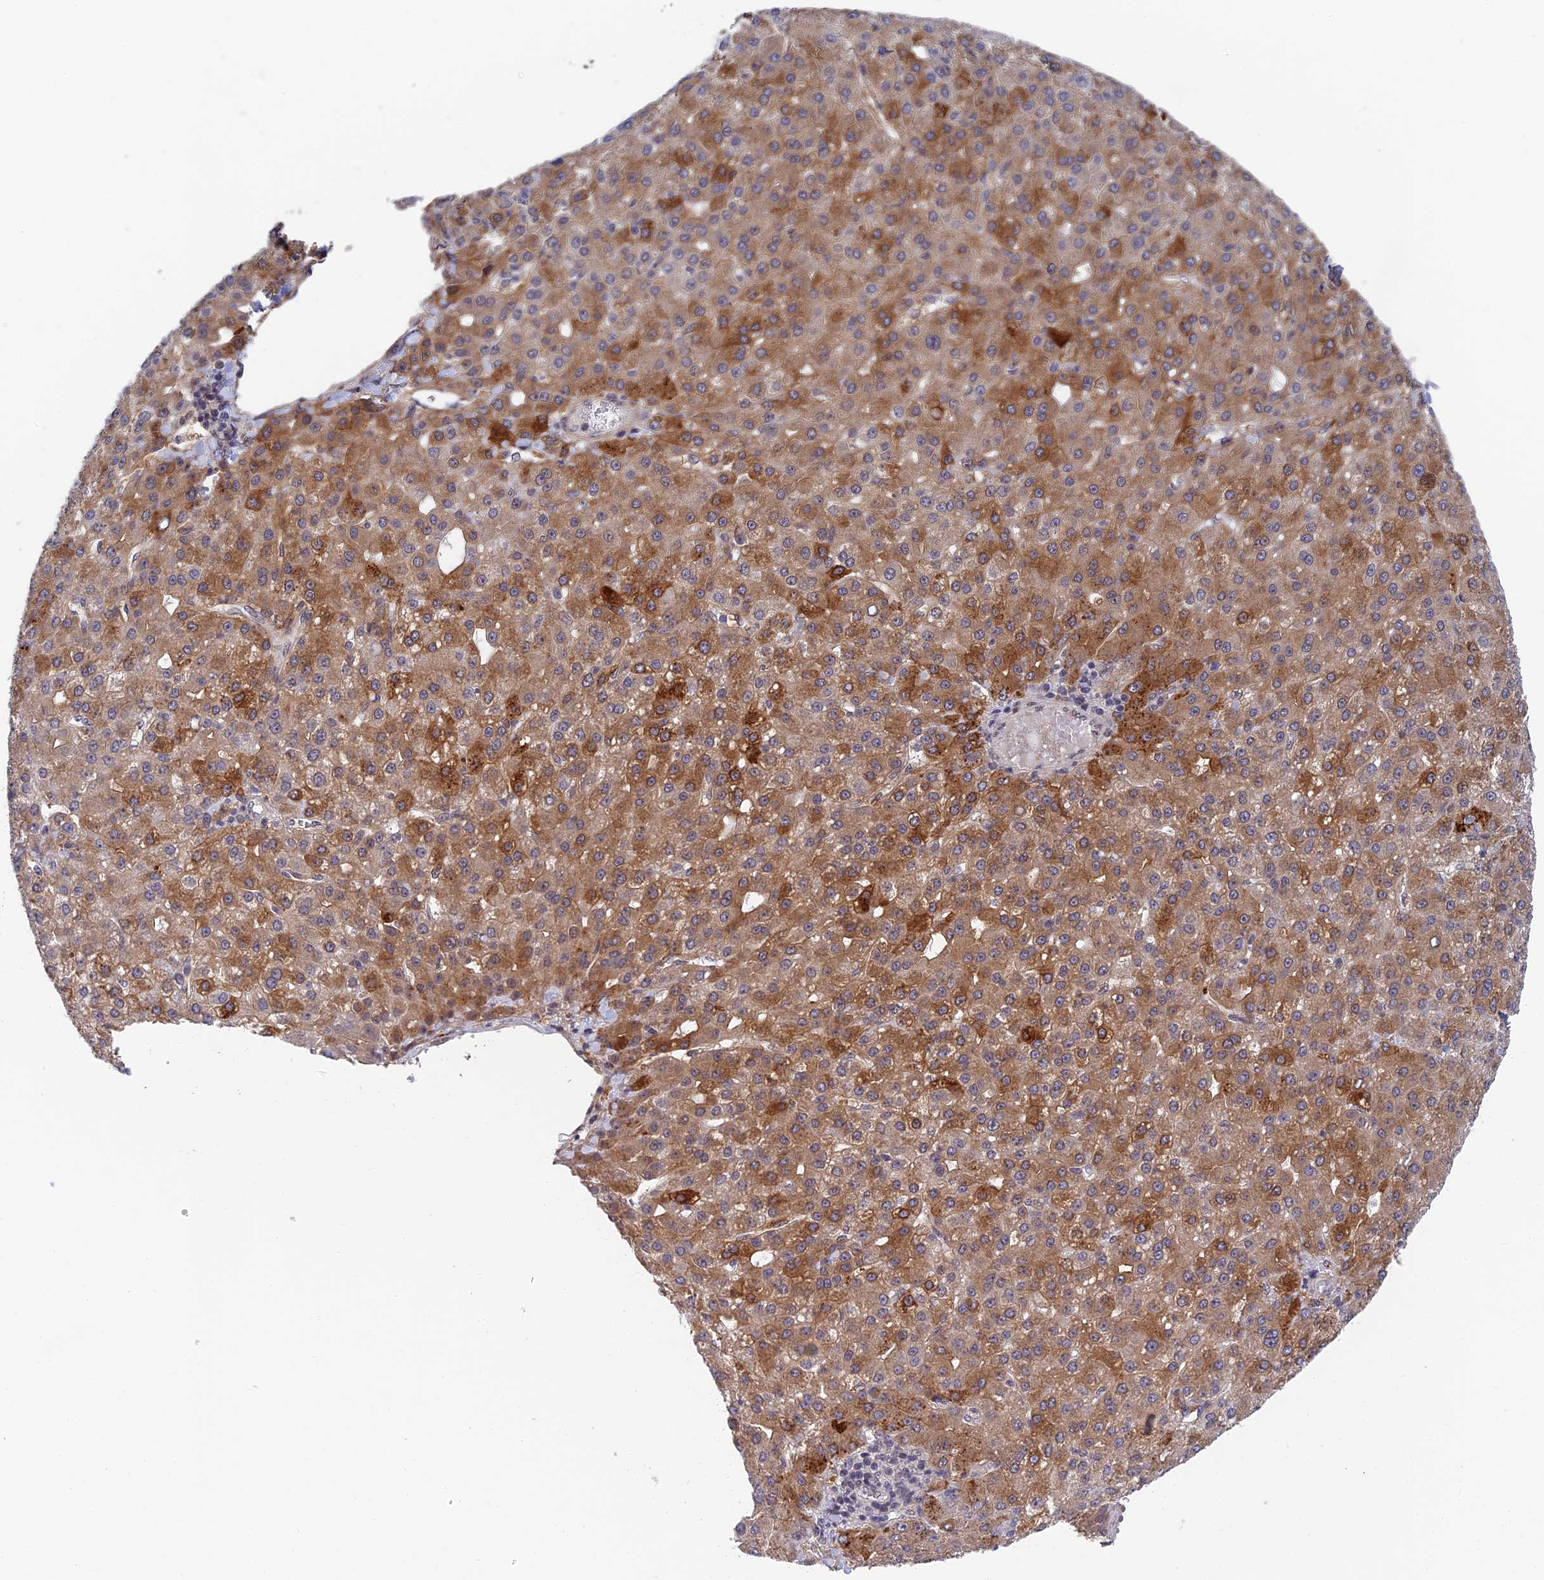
{"staining": {"intensity": "moderate", "quantity": ">75%", "location": "cytoplasmic/membranous"}, "tissue": "liver cancer", "cell_type": "Tumor cells", "image_type": "cancer", "snomed": [{"axis": "morphology", "description": "Carcinoma, Hepatocellular, NOS"}, {"axis": "topography", "description": "Liver"}], "caption": "Immunohistochemical staining of hepatocellular carcinoma (liver) displays medium levels of moderate cytoplasmic/membranous staining in about >75% of tumor cells.", "gene": "NSMCE1", "patient": {"sex": "male", "age": 67}}